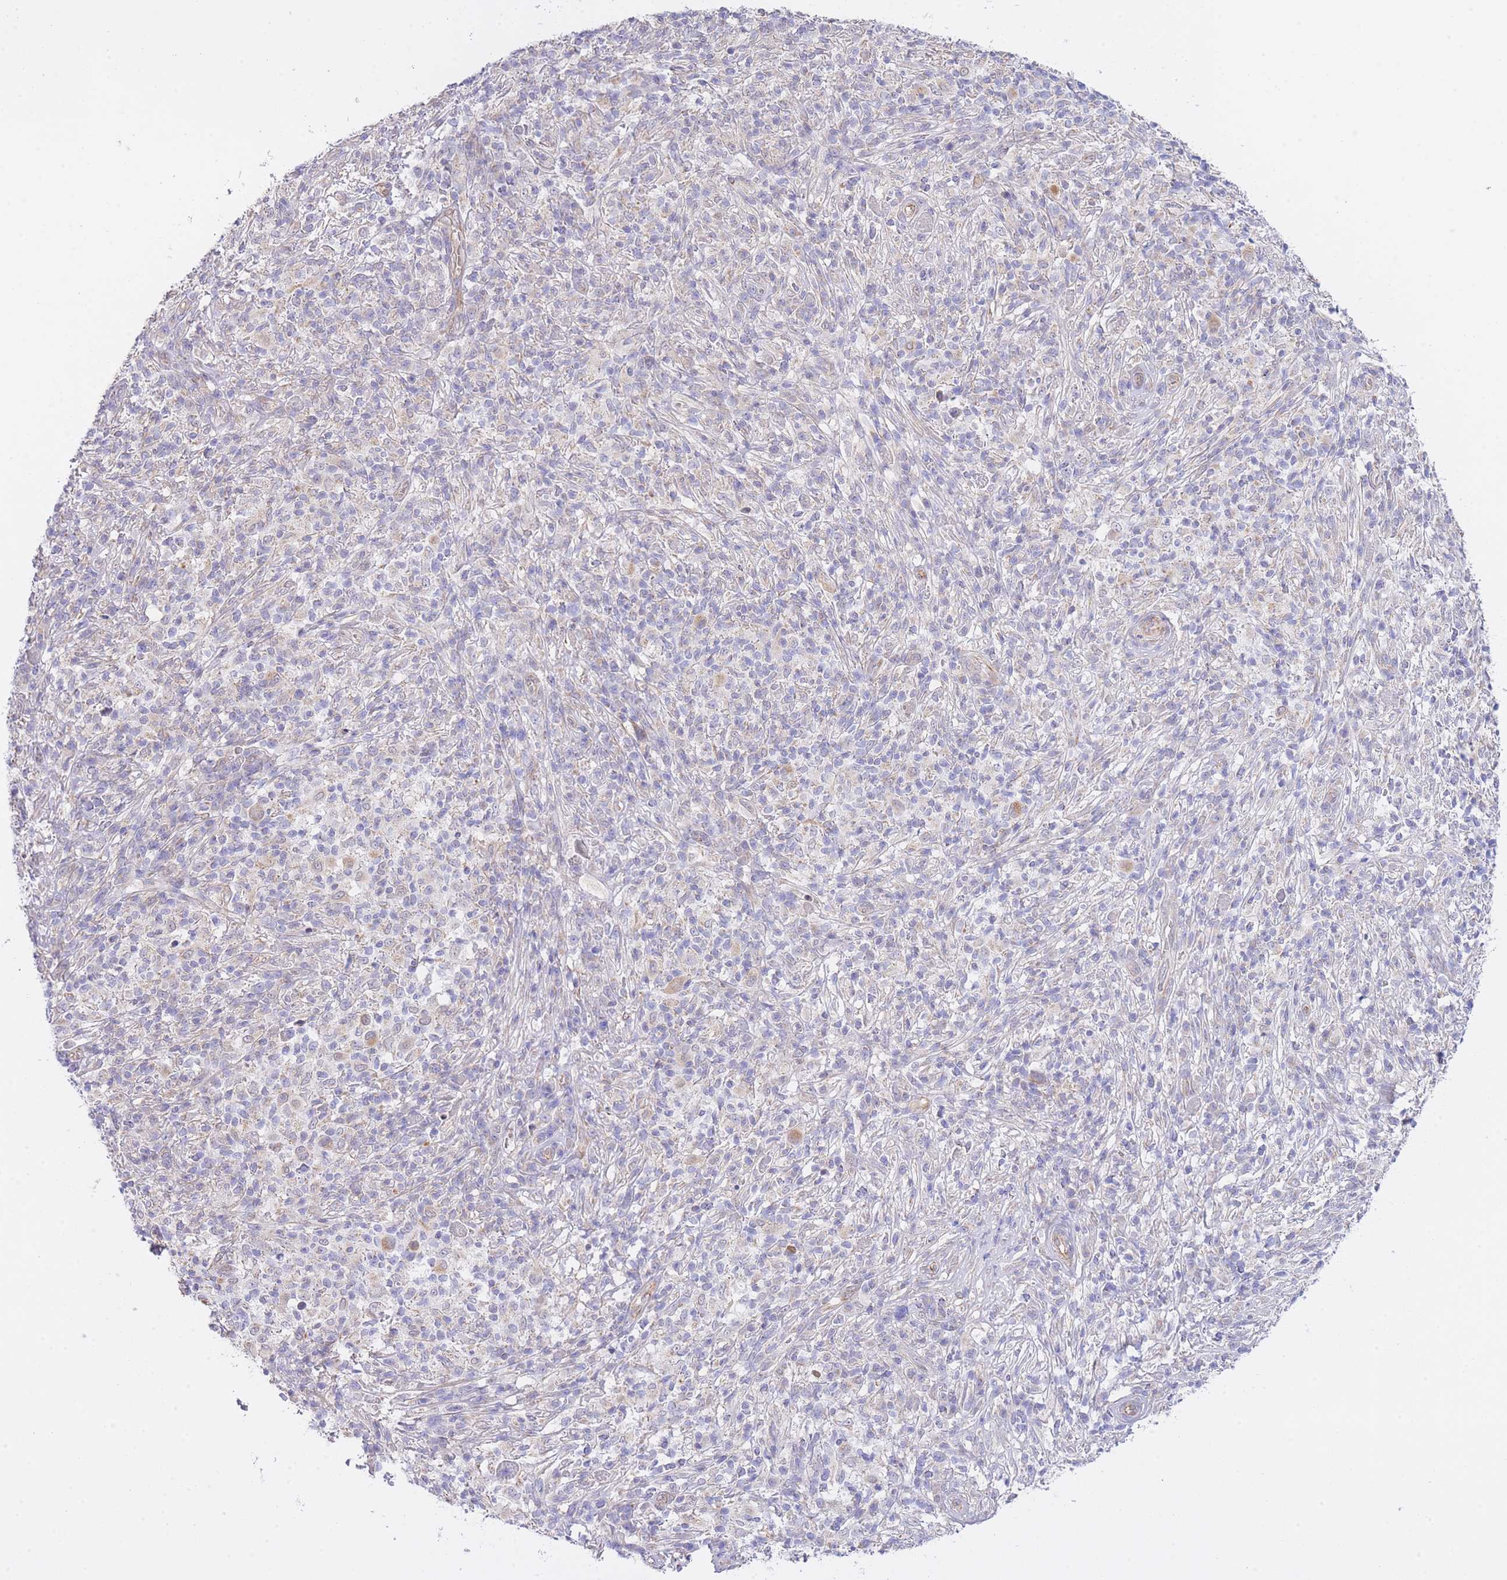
{"staining": {"intensity": "negative", "quantity": "none", "location": "none"}, "tissue": "melanoma", "cell_type": "Tumor cells", "image_type": "cancer", "snomed": [{"axis": "morphology", "description": "Malignant melanoma, NOS"}, {"axis": "topography", "description": "Skin"}], "caption": "IHC micrograph of human melanoma stained for a protein (brown), which demonstrates no staining in tumor cells.", "gene": "CTBP1", "patient": {"sex": "male", "age": 66}}